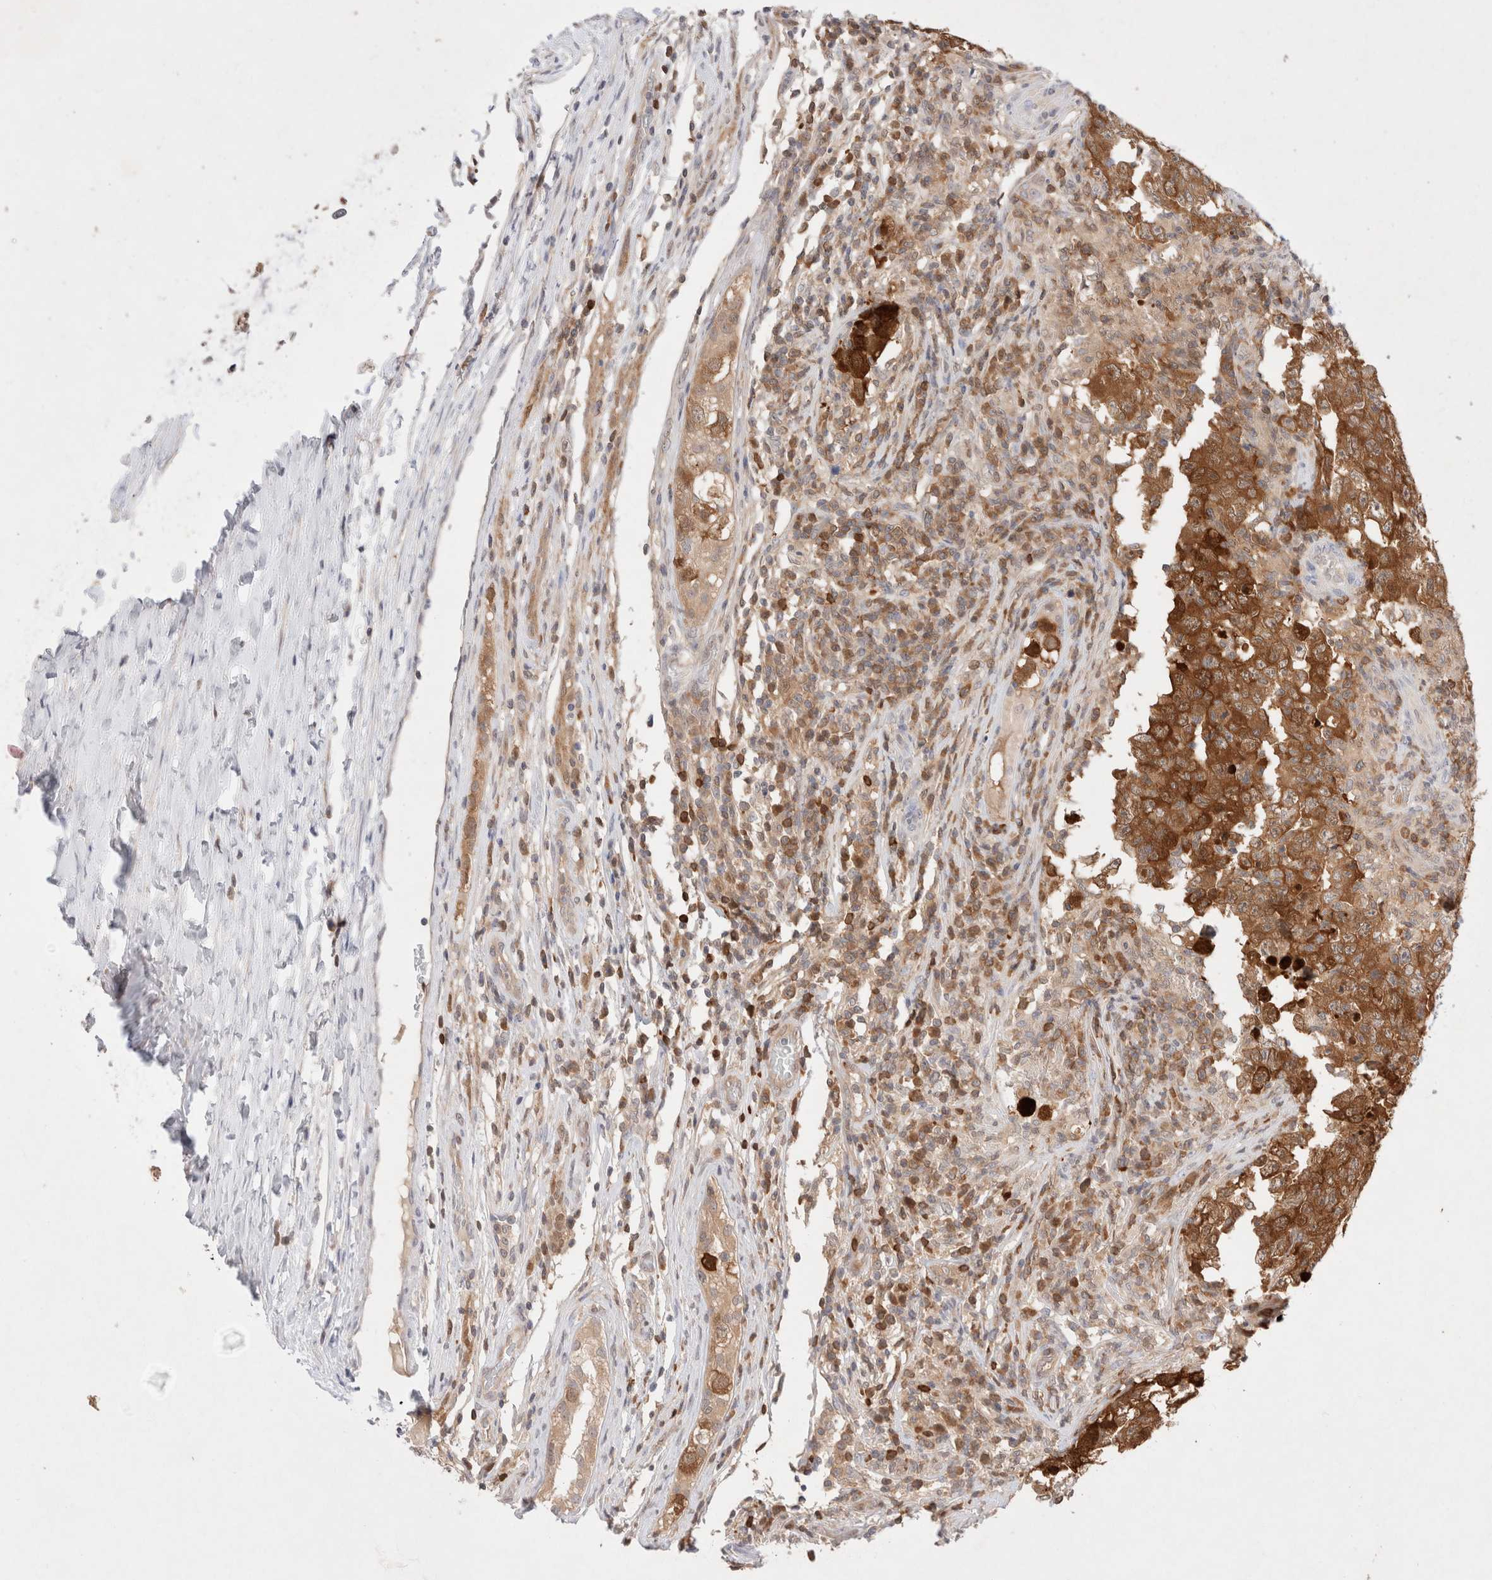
{"staining": {"intensity": "moderate", "quantity": ">75%", "location": "cytoplasmic/membranous"}, "tissue": "testis cancer", "cell_type": "Tumor cells", "image_type": "cancer", "snomed": [{"axis": "morphology", "description": "Carcinoma, Embryonal, NOS"}, {"axis": "topography", "description": "Testis"}], "caption": "High-power microscopy captured an IHC micrograph of testis cancer, revealing moderate cytoplasmic/membranous staining in approximately >75% of tumor cells. The staining was performed using DAB to visualize the protein expression in brown, while the nuclei were stained in blue with hematoxylin (Magnification: 20x).", "gene": "STARD10", "patient": {"sex": "male", "age": 26}}